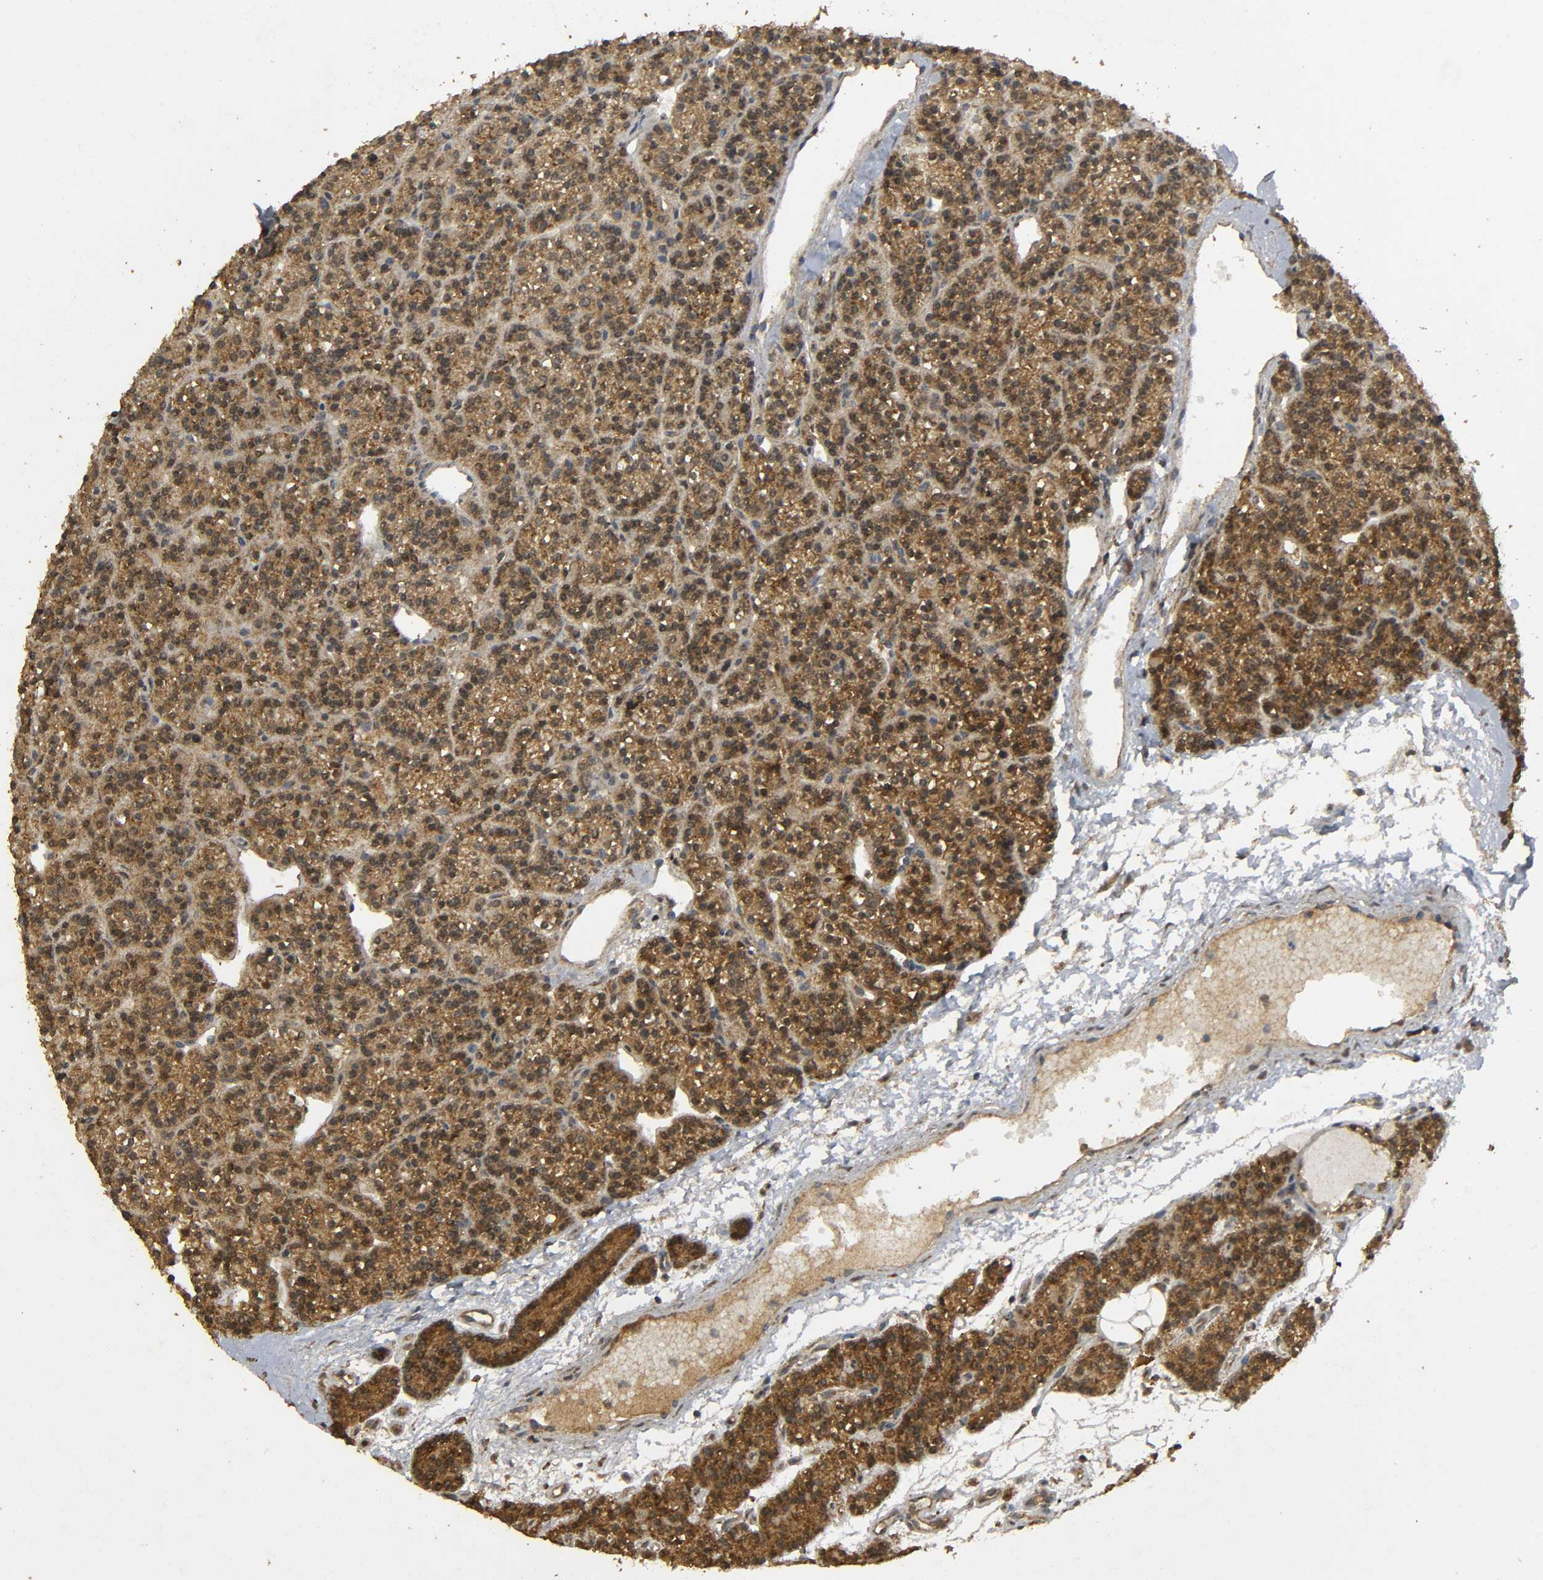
{"staining": {"intensity": "moderate", "quantity": "25%-75%", "location": "cytoplasmic/membranous,nuclear"}, "tissue": "parathyroid gland", "cell_type": "Glandular cells", "image_type": "normal", "snomed": [{"axis": "morphology", "description": "Normal tissue, NOS"}, {"axis": "topography", "description": "Parathyroid gland"}], "caption": "Immunohistochemistry (IHC) (DAB) staining of unremarkable parathyroid gland demonstrates moderate cytoplasmic/membranous,nuclear protein expression in about 25%-75% of glandular cells.", "gene": "DDX6", "patient": {"sex": "female", "age": 50}}